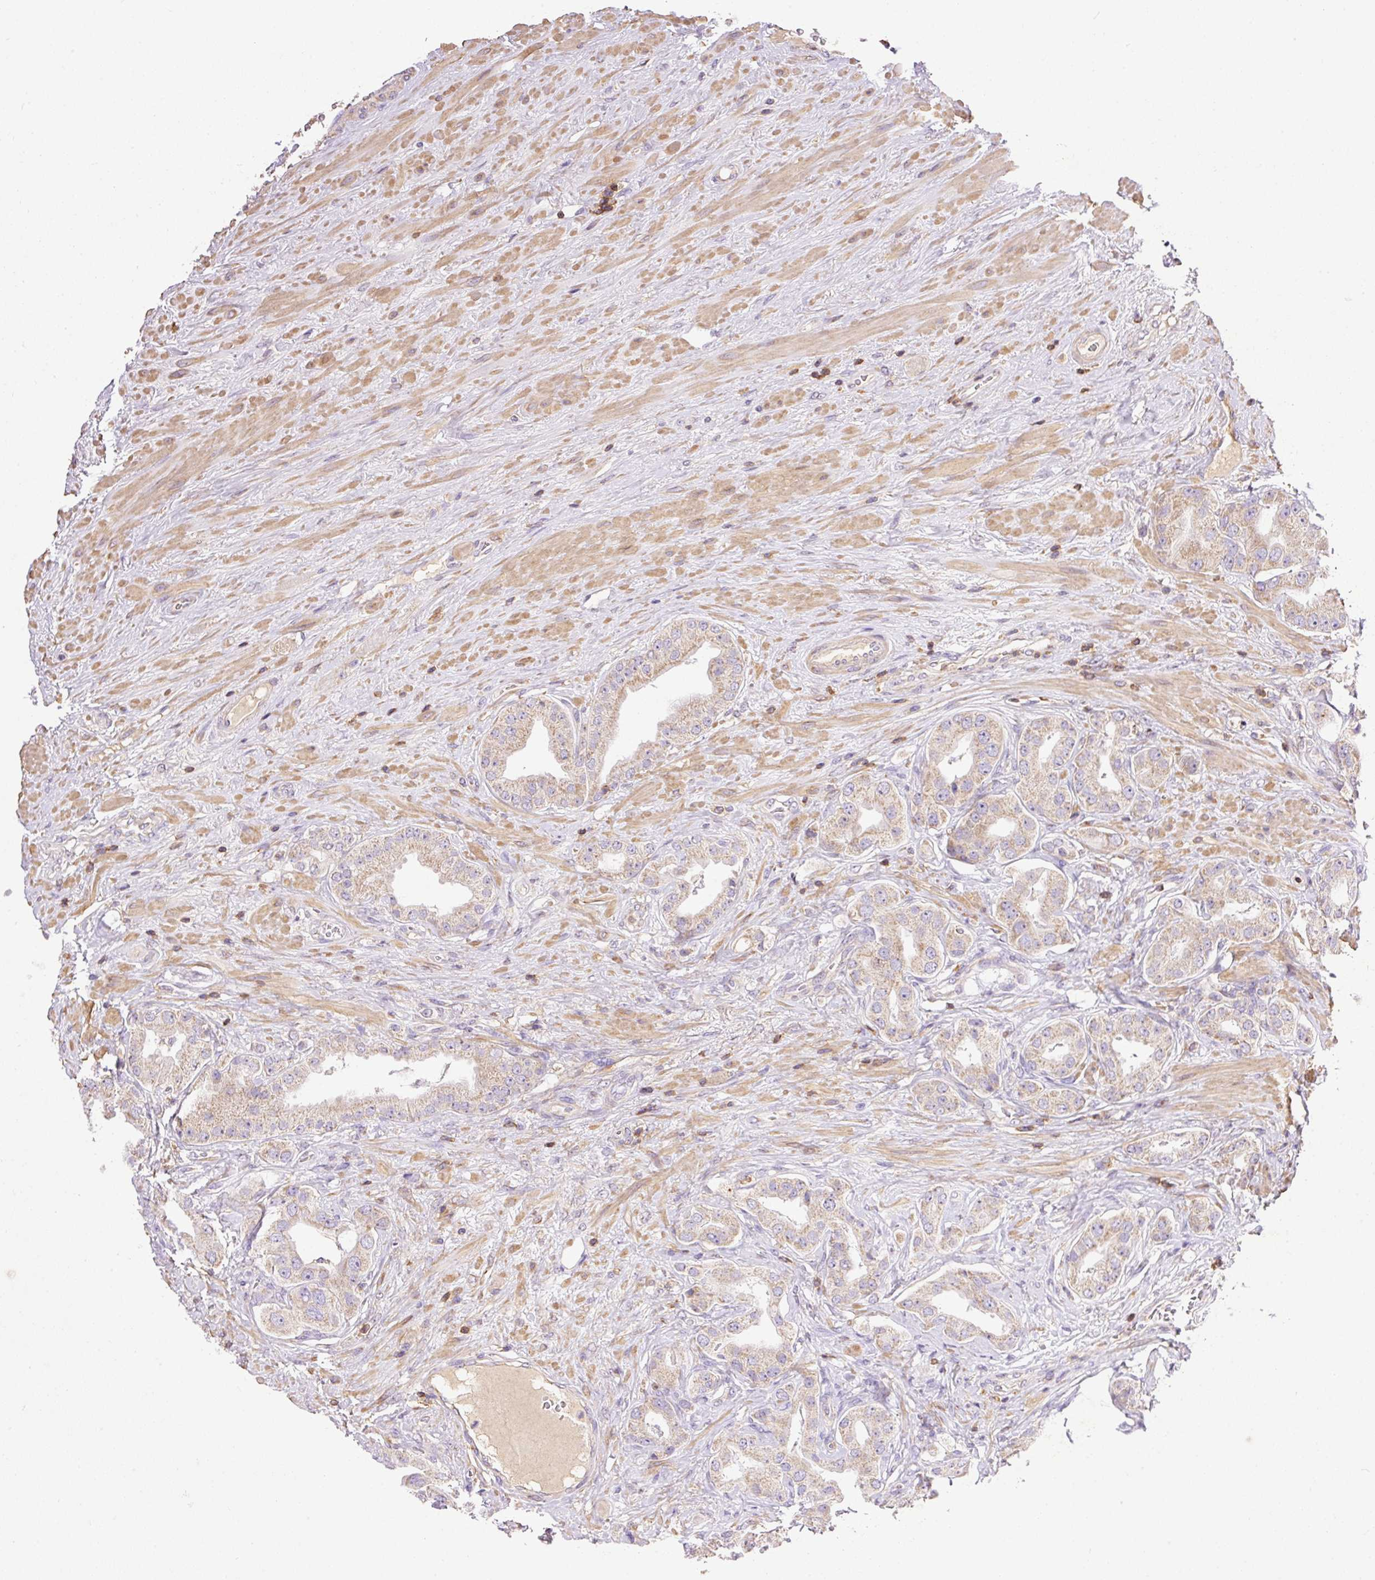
{"staining": {"intensity": "weak", "quantity": ">75%", "location": "cytoplasmic/membranous"}, "tissue": "prostate cancer", "cell_type": "Tumor cells", "image_type": "cancer", "snomed": [{"axis": "morphology", "description": "Adenocarcinoma, High grade"}, {"axis": "topography", "description": "Prostate"}], "caption": "Protein expression analysis of prostate adenocarcinoma (high-grade) displays weak cytoplasmic/membranous staining in about >75% of tumor cells.", "gene": "IMMT", "patient": {"sex": "male", "age": 63}}